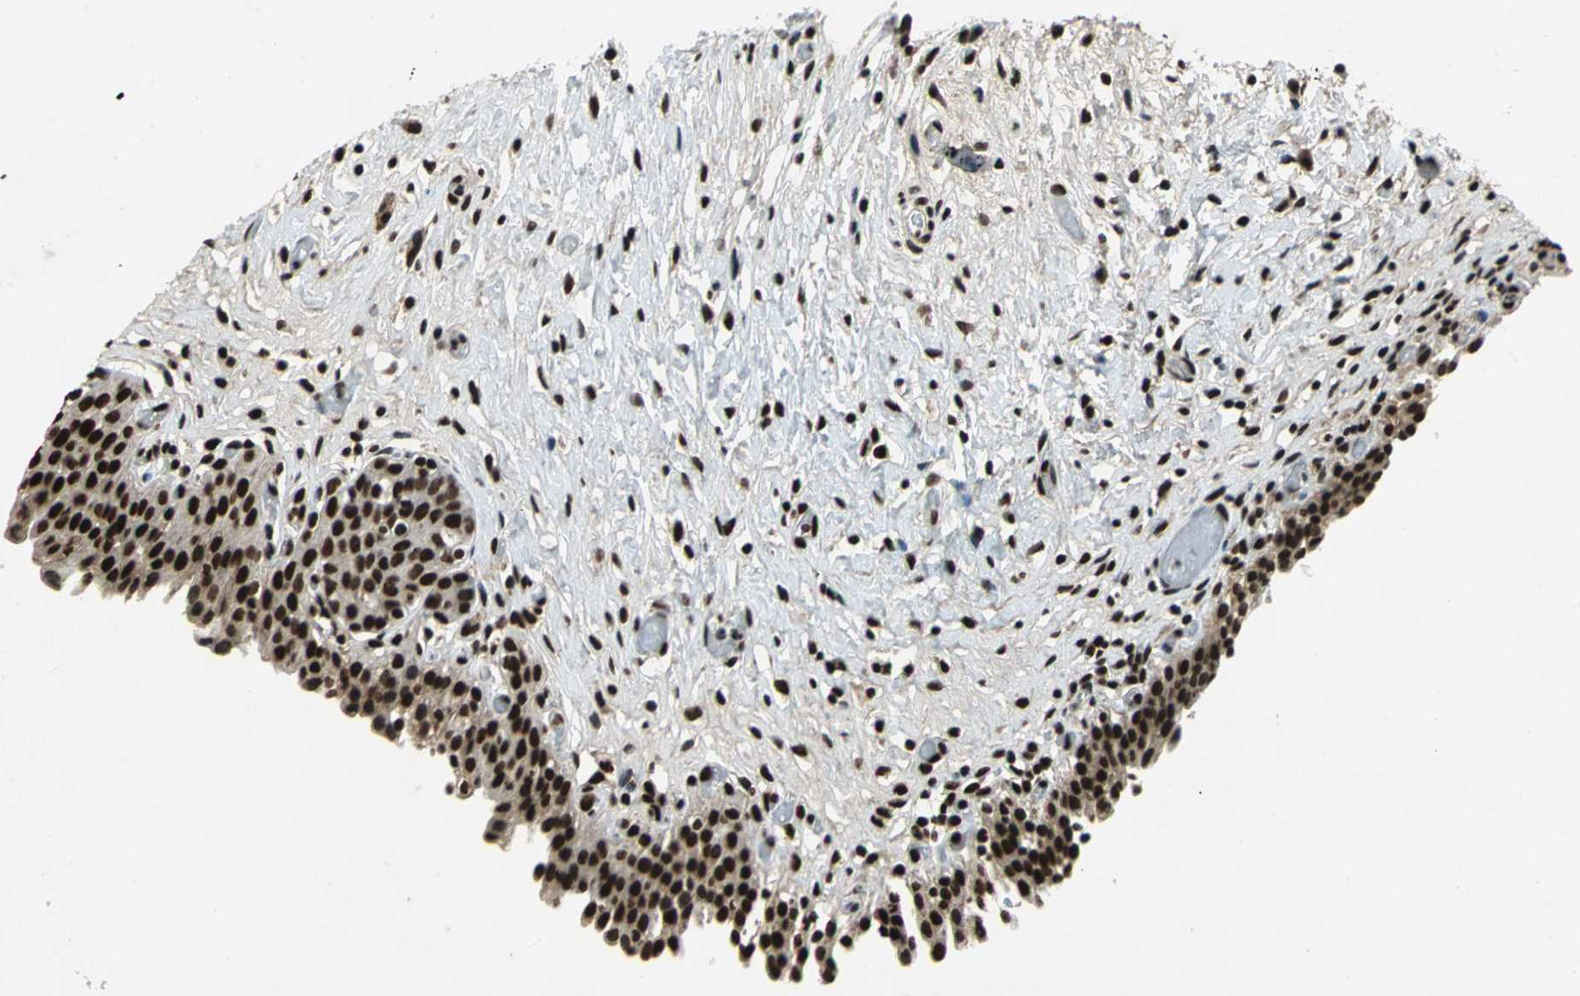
{"staining": {"intensity": "strong", "quantity": ">75%", "location": "nuclear"}, "tissue": "urinary bladder", "cell_type": "Urothelial cells", "image_type": "normal", "snomed": [{"axis": "morphology", "description": "Normal tissue, NOS"}, {"axis": "topography", "description": "Urinary bladder"}], "caption": "The image demonstrates immunohistochemical staining of unremarkable urinary bladder. There is strong nuclear expression is present in about >75% of urothelial cells.", "gene": "MTA2", "patient": {"sex": "male", "age": 51}}